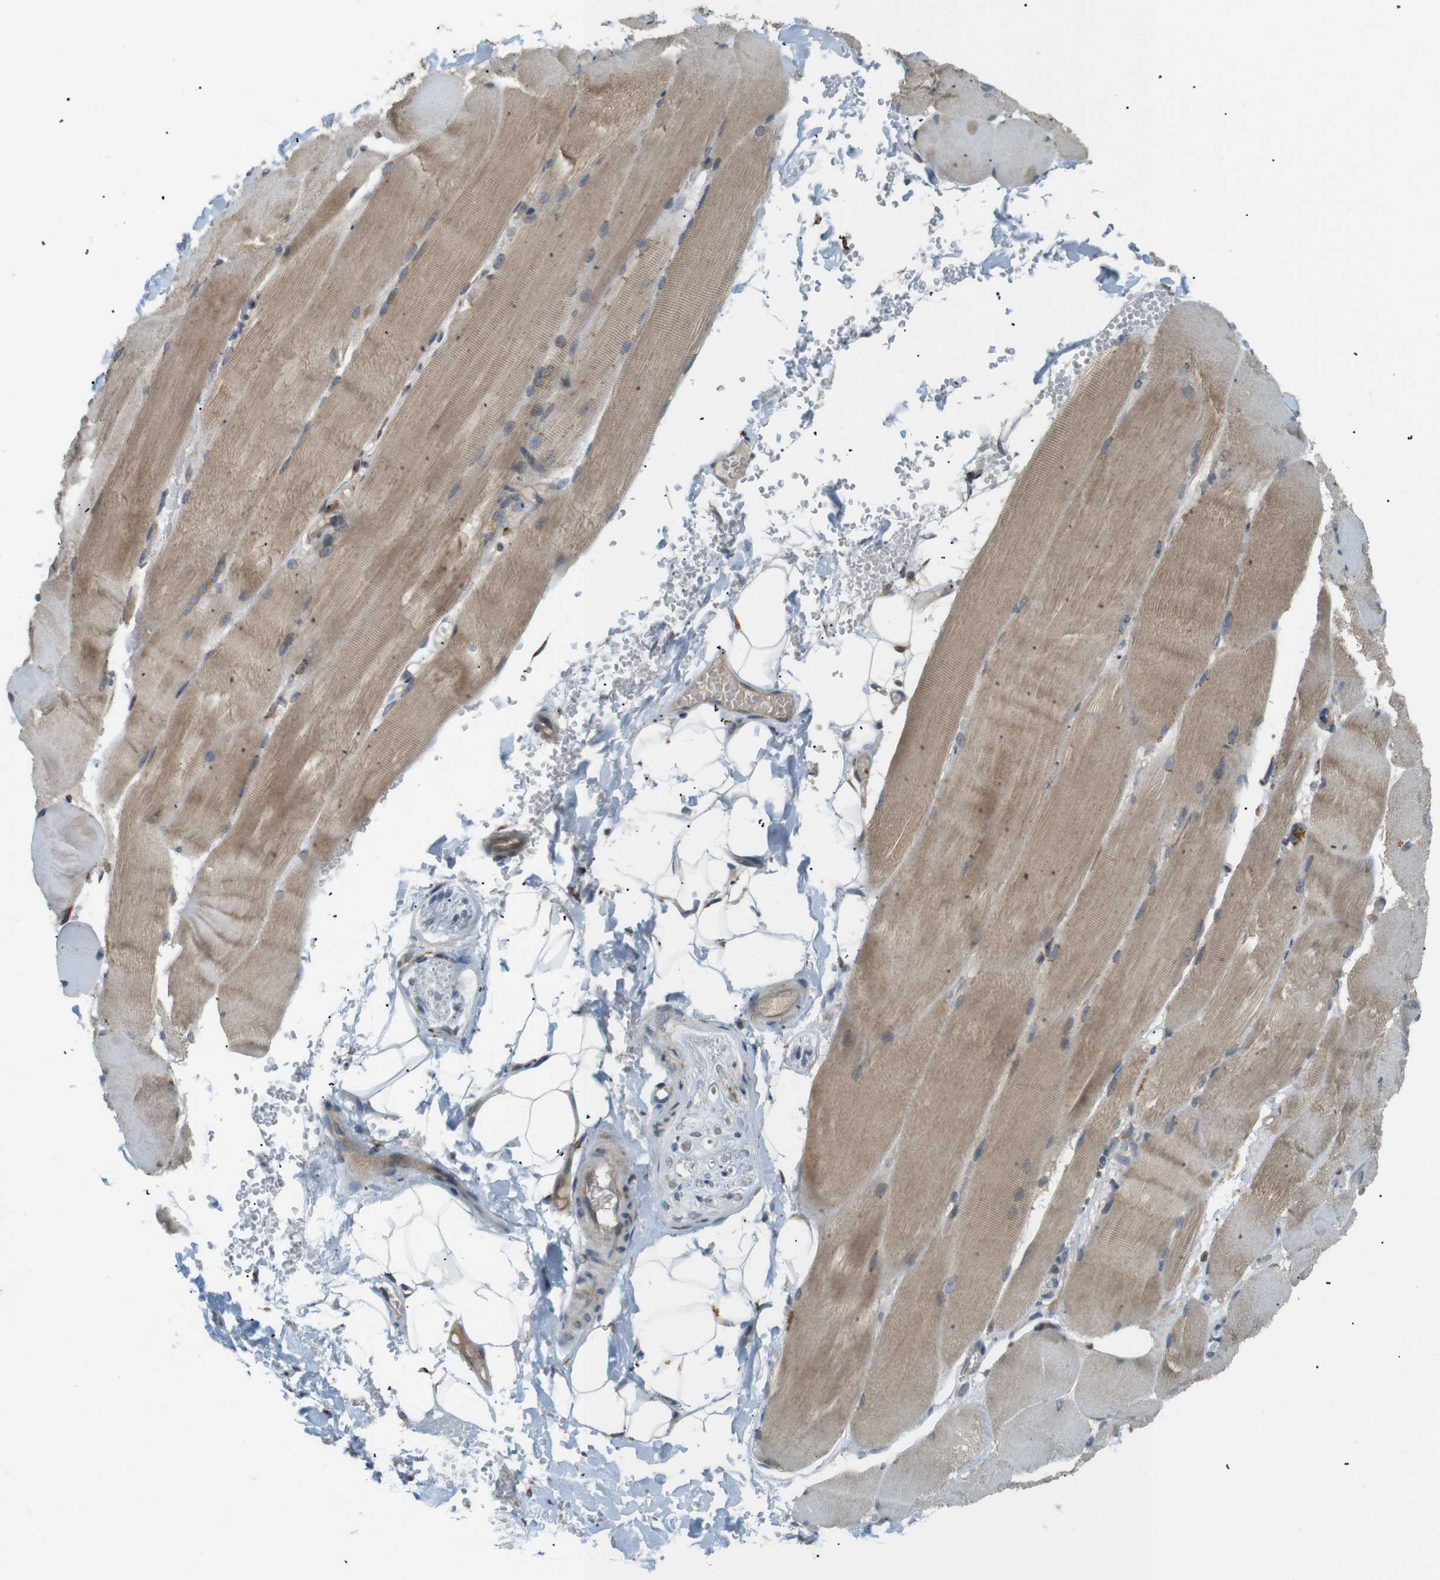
{"staining": {"intensity": "weak", "quantity": ">75%", "location": "cytoplasmic/membranous"}, "tissue": "skeletal muscle", "cell_type": "Myocytes", "image_type": "normal", "snomed": [{"axis": "morphology", "description": "Normal tissue, NOS"}, {"axis": "topography", "description": "Skin"}, {"axis": "topography", "description": "Skeletal muscle"}], "caption": "Immunohistochemical staining of benign human skeletal muscle demonstrates >75% levels of weak cytoplasmic/membranous protein expression in approximately >75% of myocytes.", "gene": "TMED4", "patient": {"sex": "male", "age": 83}}